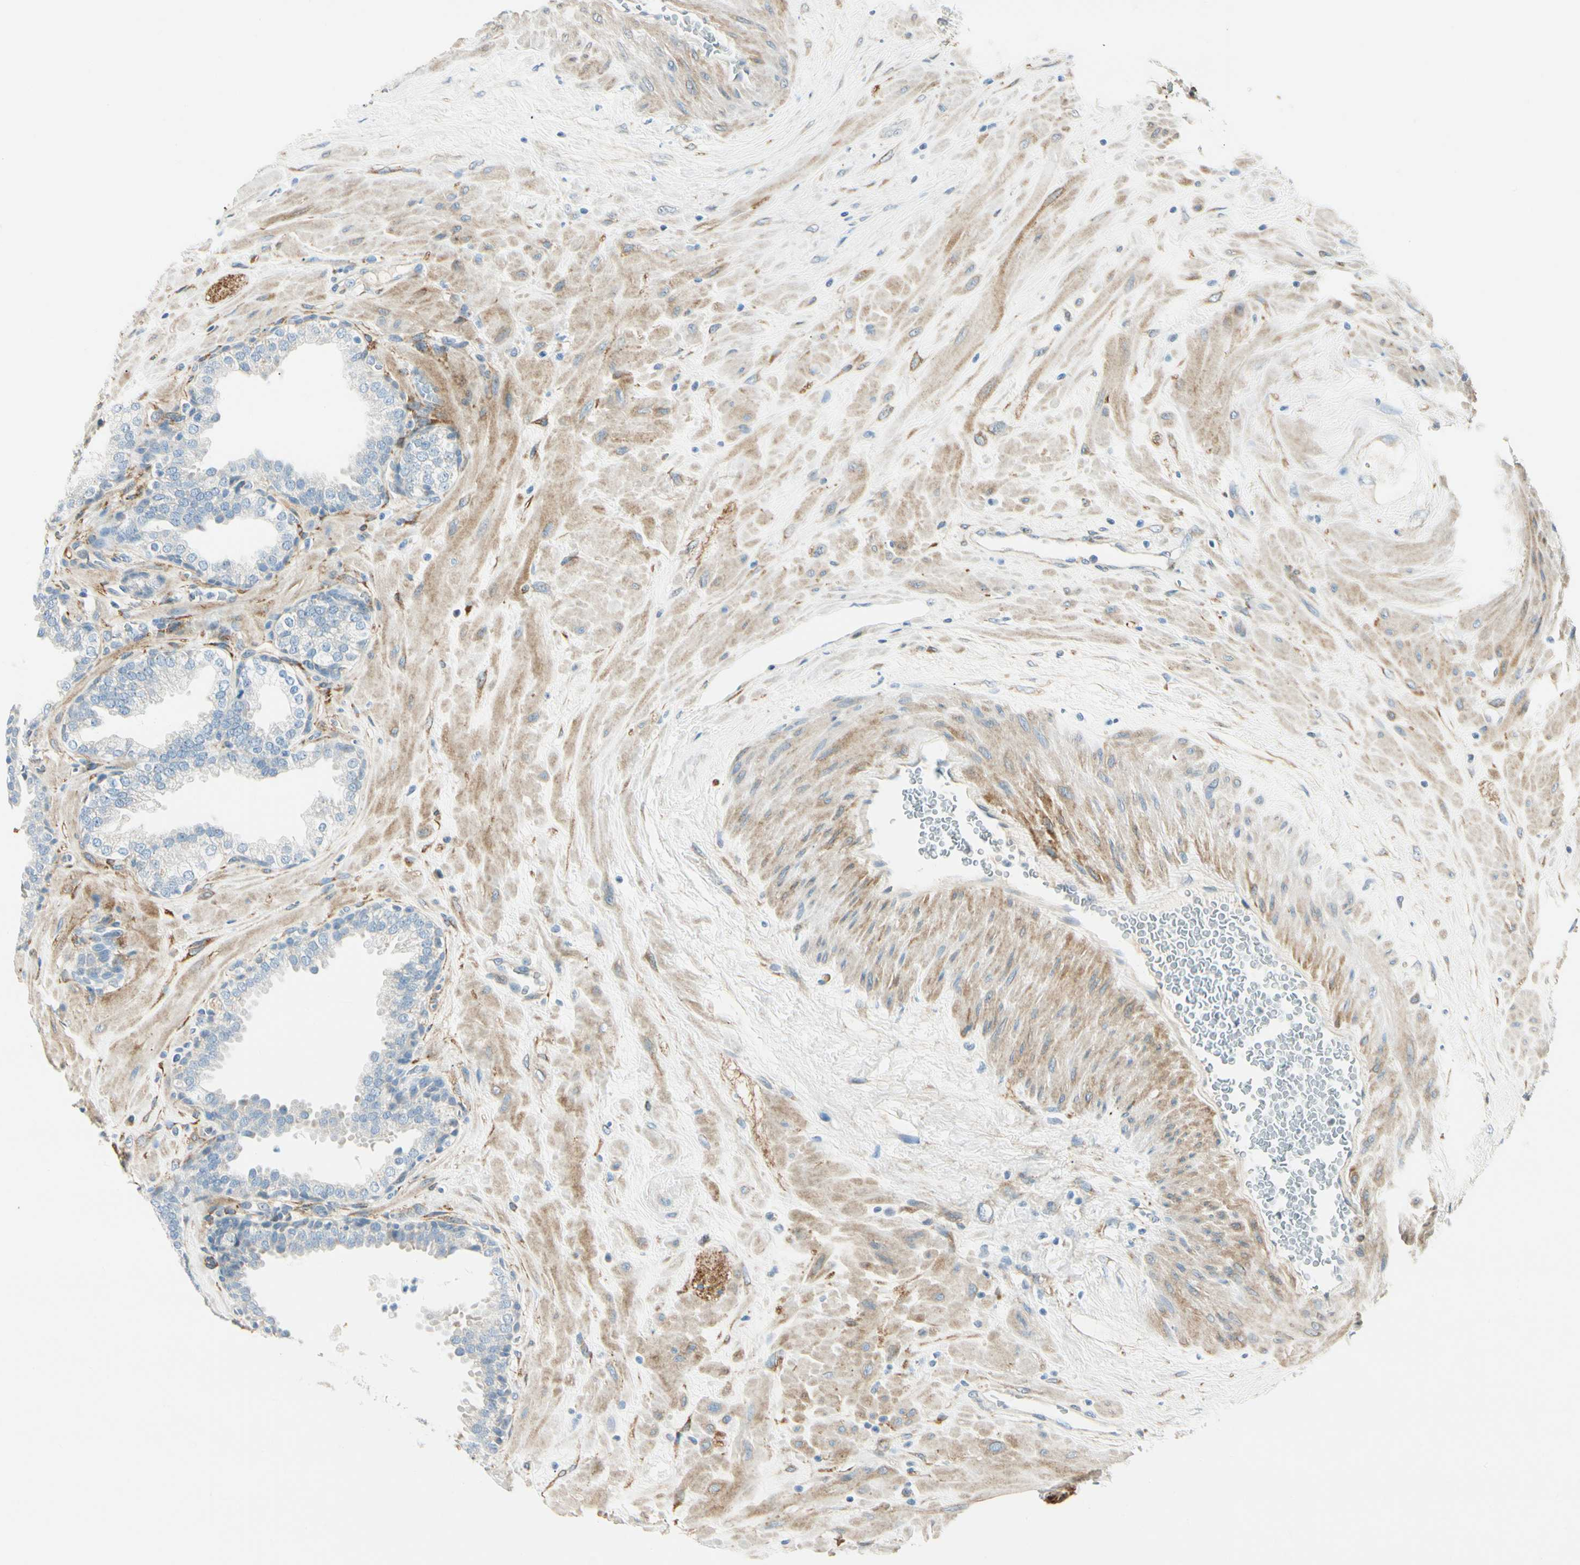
{"staining": {"intensity": "negative", "quantity": "none", "location": "none"}, "tissue": "prostate", "cell_type": "Glandular cells", "image_type": "normal", "snomed": [{"axis": "morphology", "description": "Normal tissue, NOS"}, {"axis": "topography", "description": "Prostate"}], "caption": "Immunohistochemical staining of benign prostate exhibits no significant staining in glandular cells. (DAB (3,3'-diaminobenzidine) IHC with hematoxylin counter stain).", "gene": "AMPH", "patient": {"sex": "male", "age": 51}}